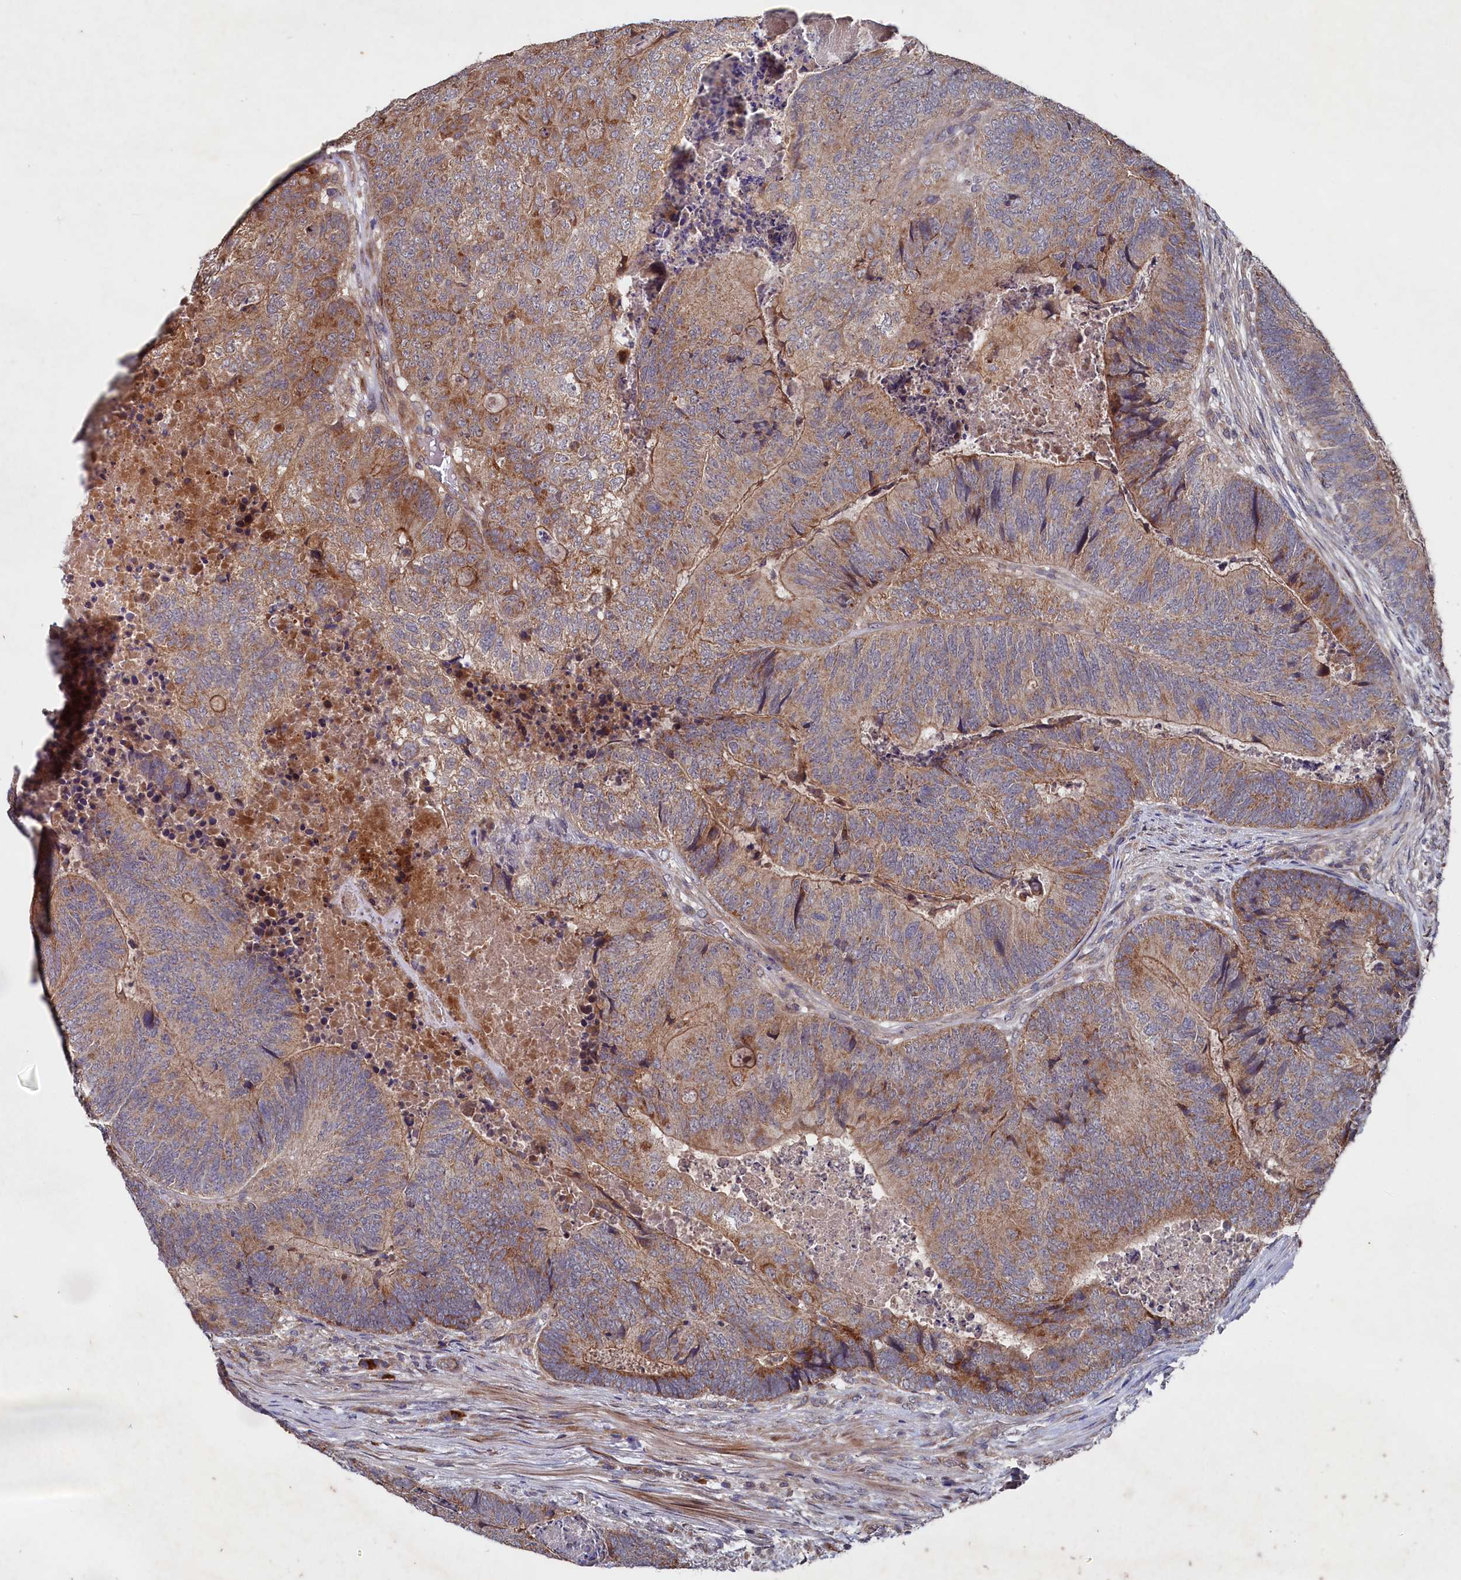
{"staining": {"intensity": "moderate", "quantity": ">75%", "location": "cytoplasmic/membranous"}, "tissue": "colorectal cancer", "cell_type": "Tumor cells", "image_type": "cancer", "snomed": [{"axis": "morphology", "description": "Adenocarcinoma, NOS"}, {"axis": "topography", "description": "Colon"}], "caption": "Immunohistochemical staining of human colorectal cancer (adenocarcinoma) displays medium levels of moderate cytoplasmic/membranous protein staining in about >75% of tumor cells.", "gene": "SUPV3L1", "patient": {"sex": "female", "age": 67}}